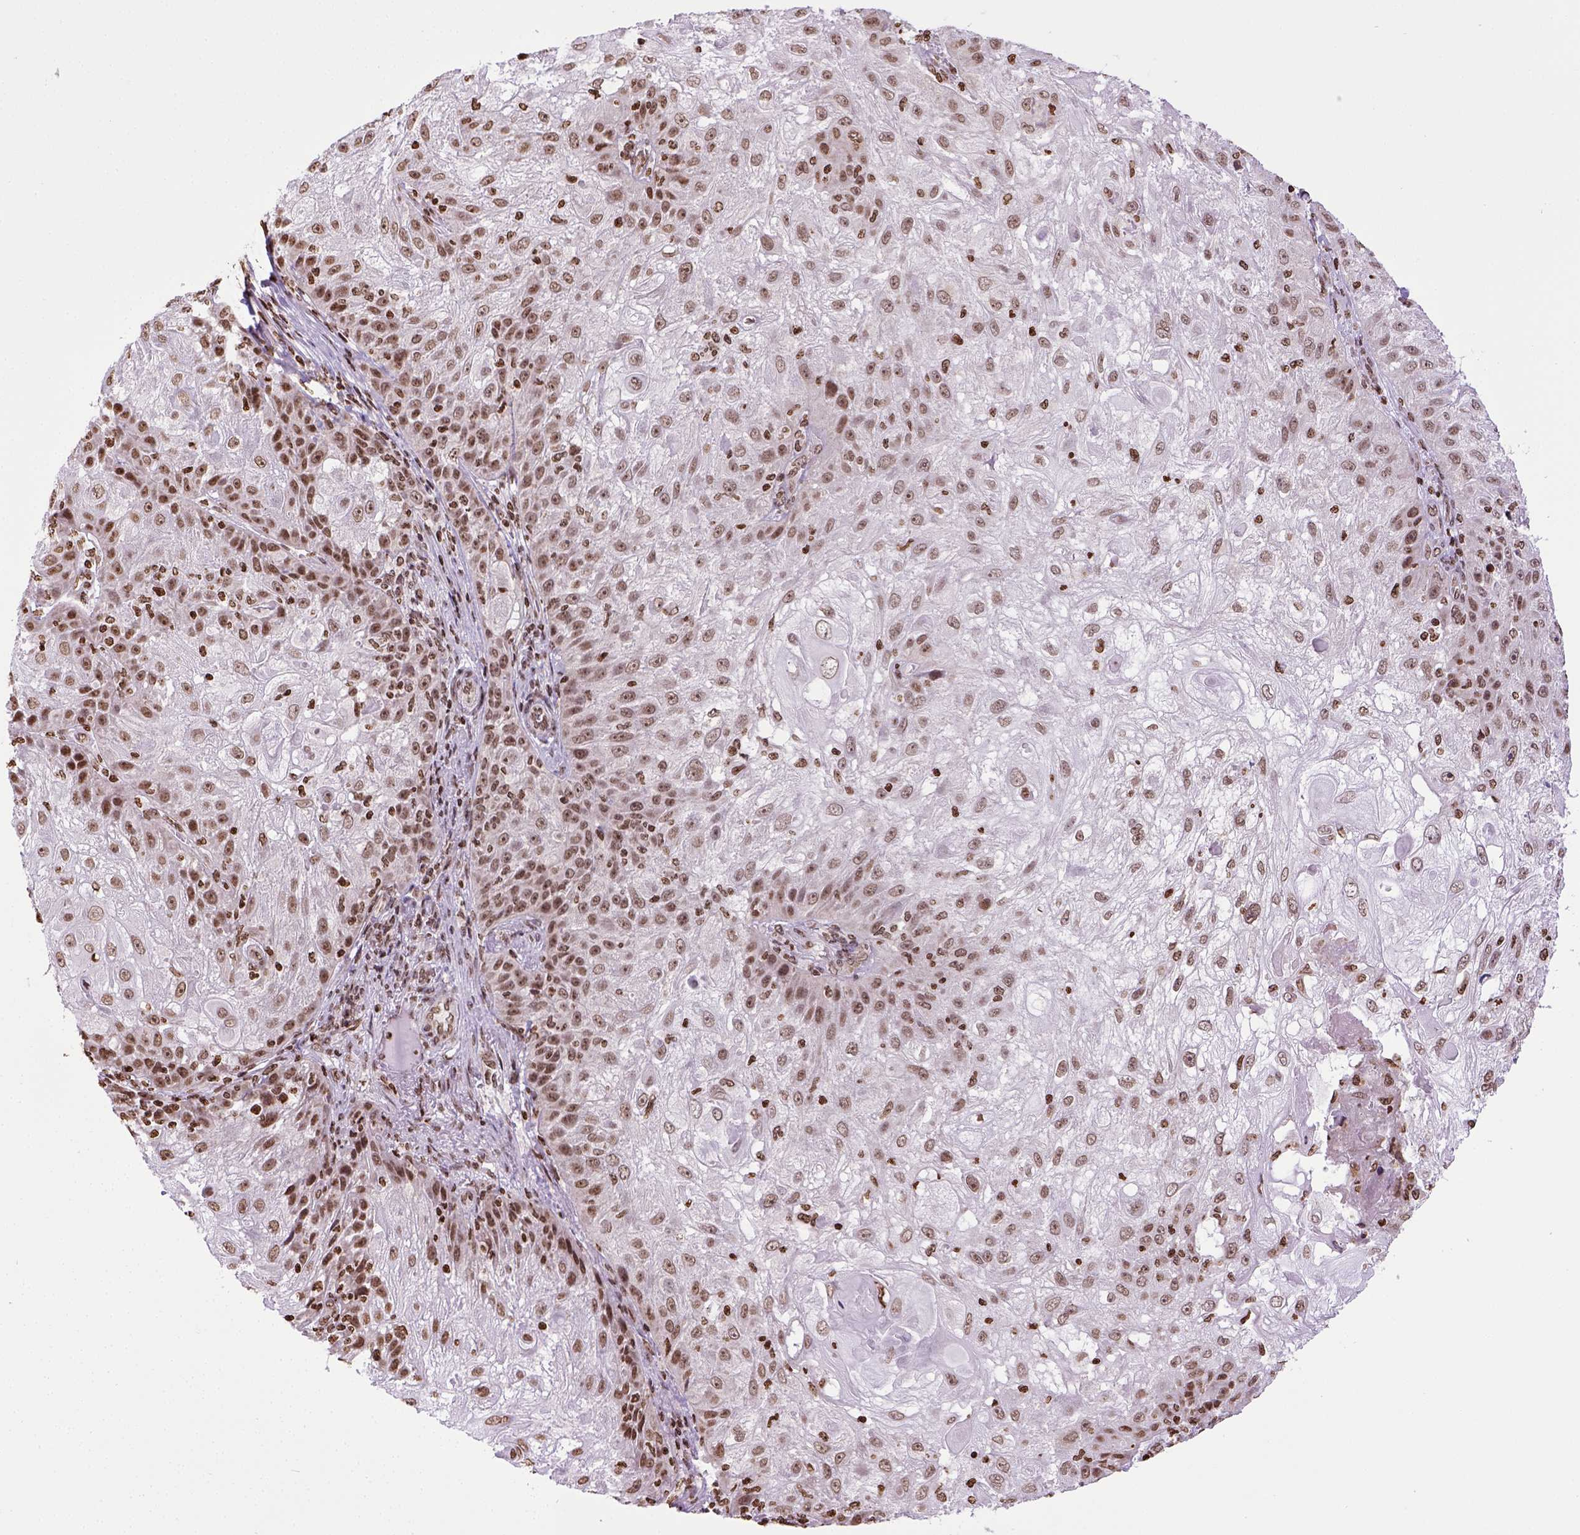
{"staining": {"intensity": "moderate", "quantity": ">75%", "location": "nuclear"}, "tissue": "skin cancer", "cell_type": "Tumor cells", "image_type": "cancer", "snomed": [{"axis": "morphology", "description": "Normal tissue, NOS"}, {"axis": "morphology", "description": "Squamous cell carcinoma, NOS"}, {"axis": "topography", "description": "Skin"}], "caption": "Brown immunohistochemical staining in skin cancer demonstrates moderate nuclear expression in about >75% of tumor cells.", "gene": "ZNF75D", "patient": {"sex": "female", "age": 83}}